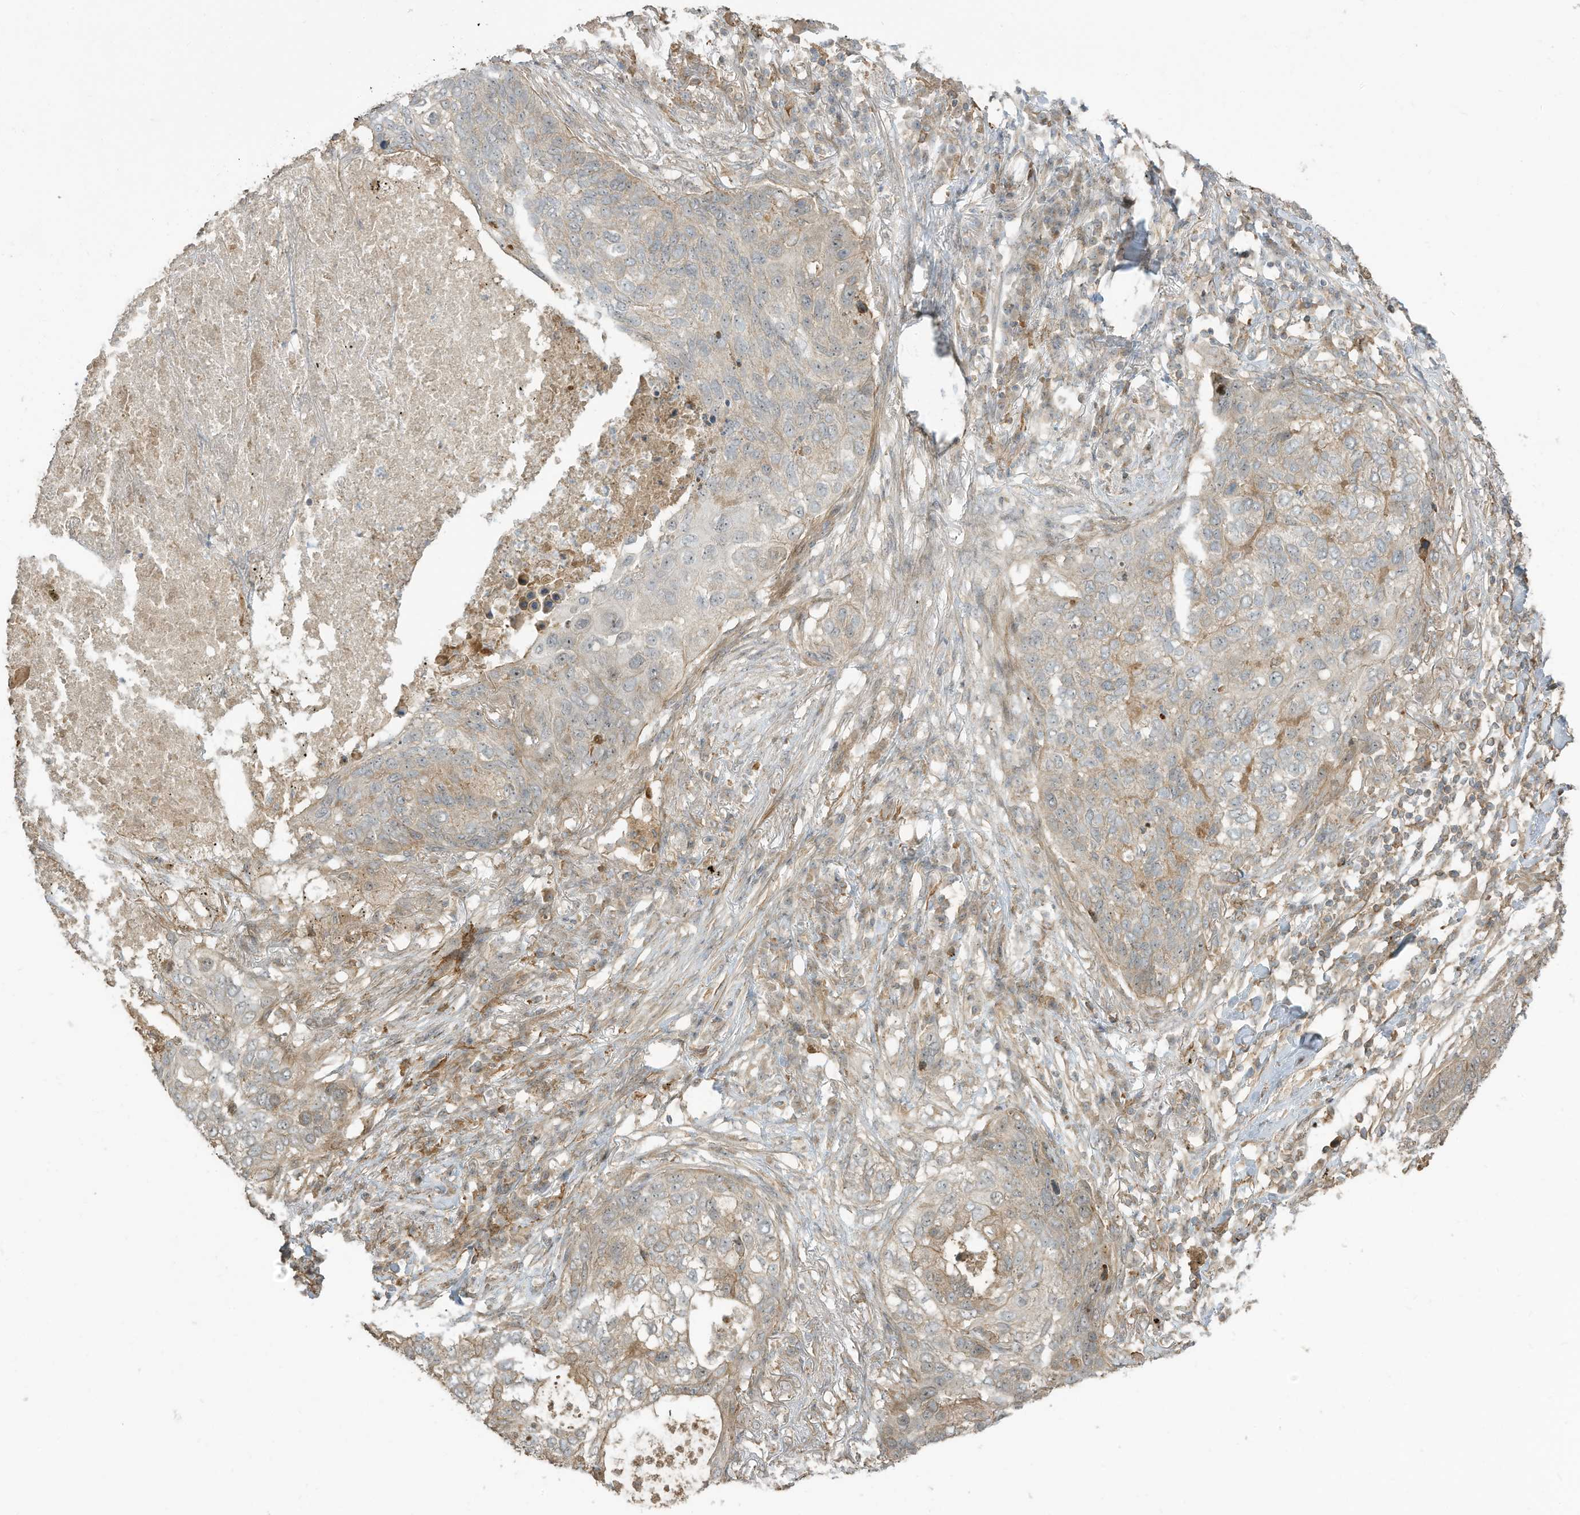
{"staining": {"intensity": "weak", "quantity": "<25%", "location": "cytoplasmic/membranous"}, "tissue": "lung cancer", "cell_type": "Tumor cells", "image_type": "cancer", "snomed": [{"axis": "morphology", "description": "Squamous cell carcinoma, NOS"}, {"axis": "topography", "description": "Lung"}], "caption": "Immunohistochemistry (IHC) of human squamous cell carcinoma (lung) shows no expression in tumor cells. (DAB (3,3'-diaminobenzidine) IHC visualized using brightfield microscopy, high magnification).", "gene": "ENTR1", "patient": {"sex": "female", "age": 63}}